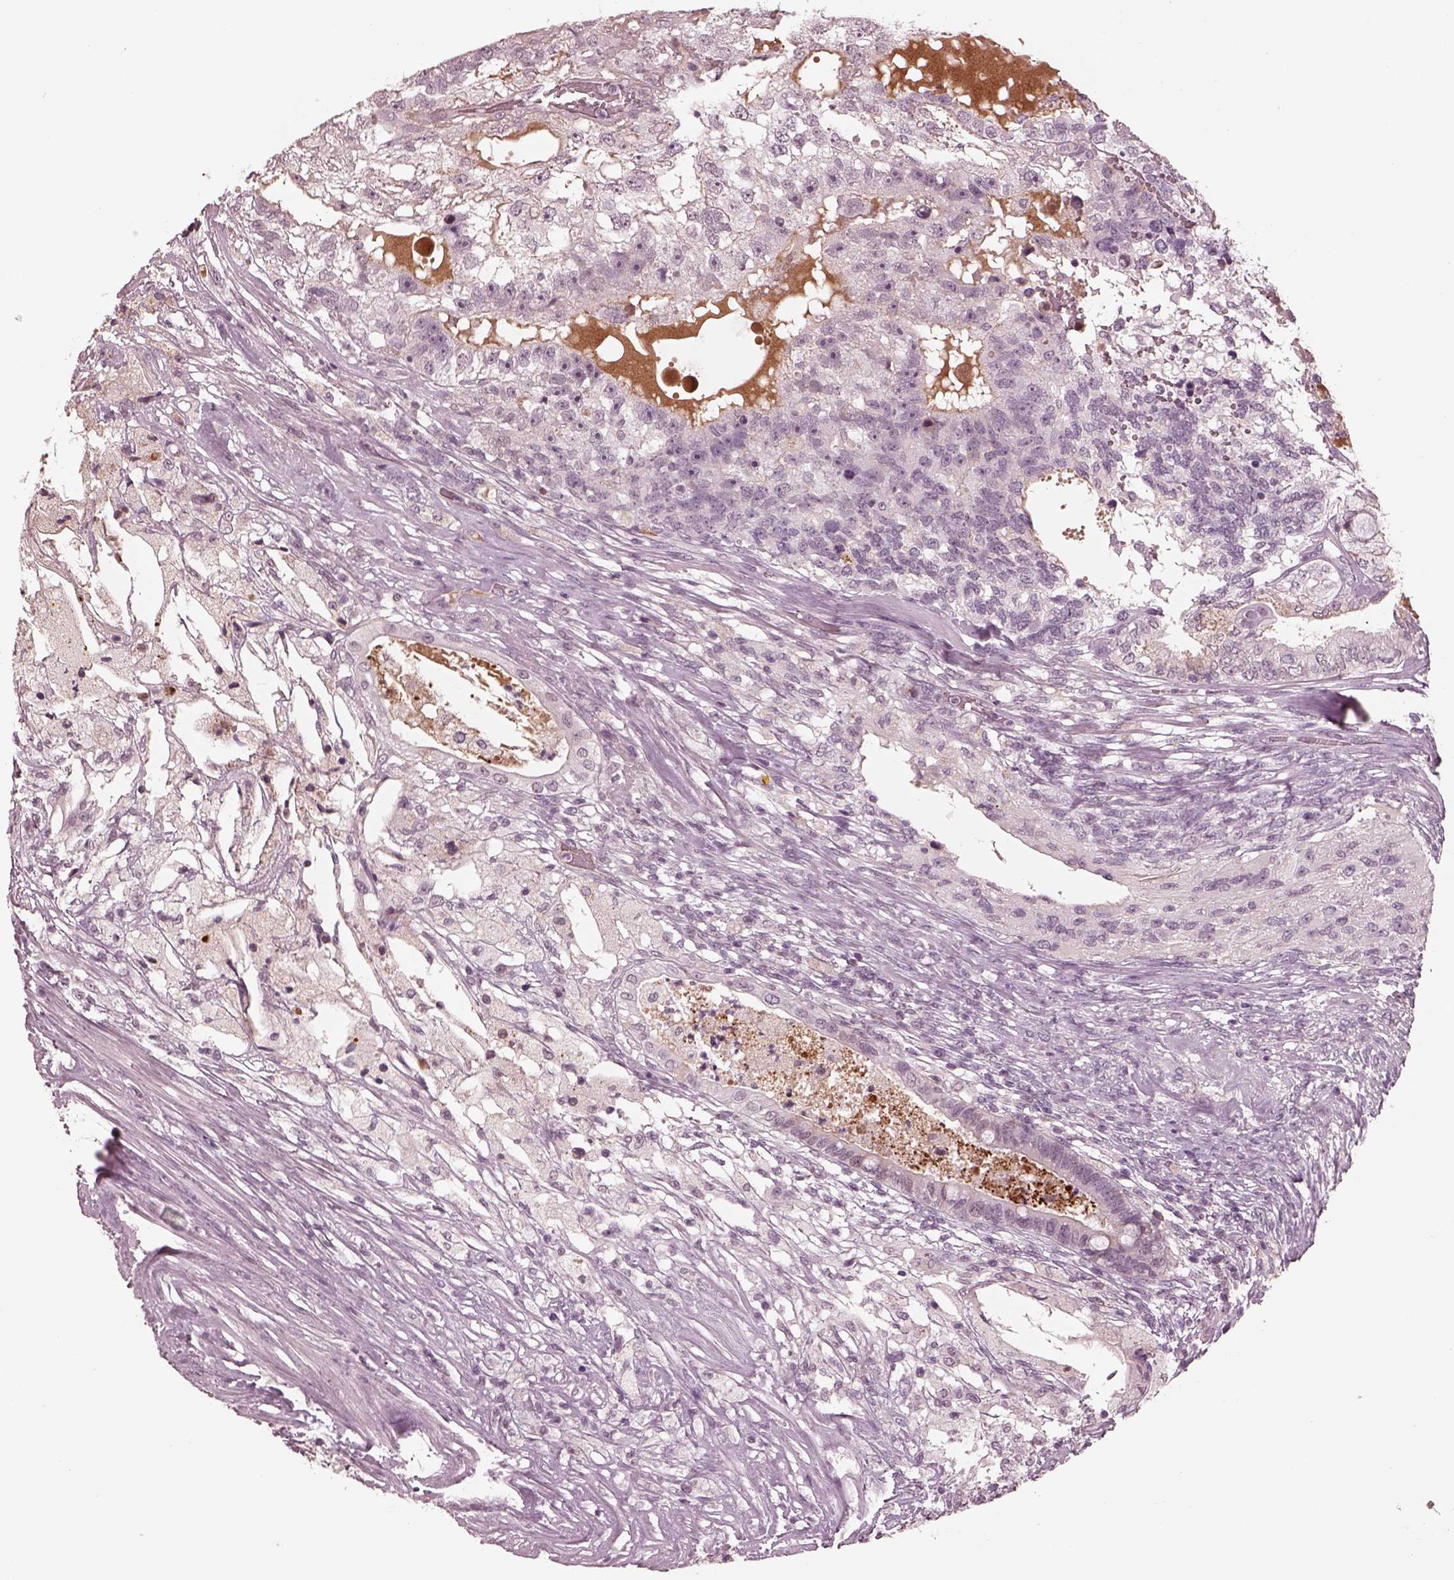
{"staining": {"intensity": "negative", "quantity": "none", "location": "none"}, "tissue": "testis cancer", "cell_type": "Tumor cells", "image_type": "cancer", "snomed": [{"axis": "morphology", "description": "Seminoma, NOS"}, {"axis": "morphology", "description": "Carcinoma, Embryonal, NOS"}, {"axis": "topography", "description": "Testis"}], "caption": "An immunohistochemistry (IHC) micrograph of testis seminoma is shown. There is no staining in tumor cells of testis seminoma.", "gene": "KCNA2", "patient": {"sex": "male", "age": 41}}